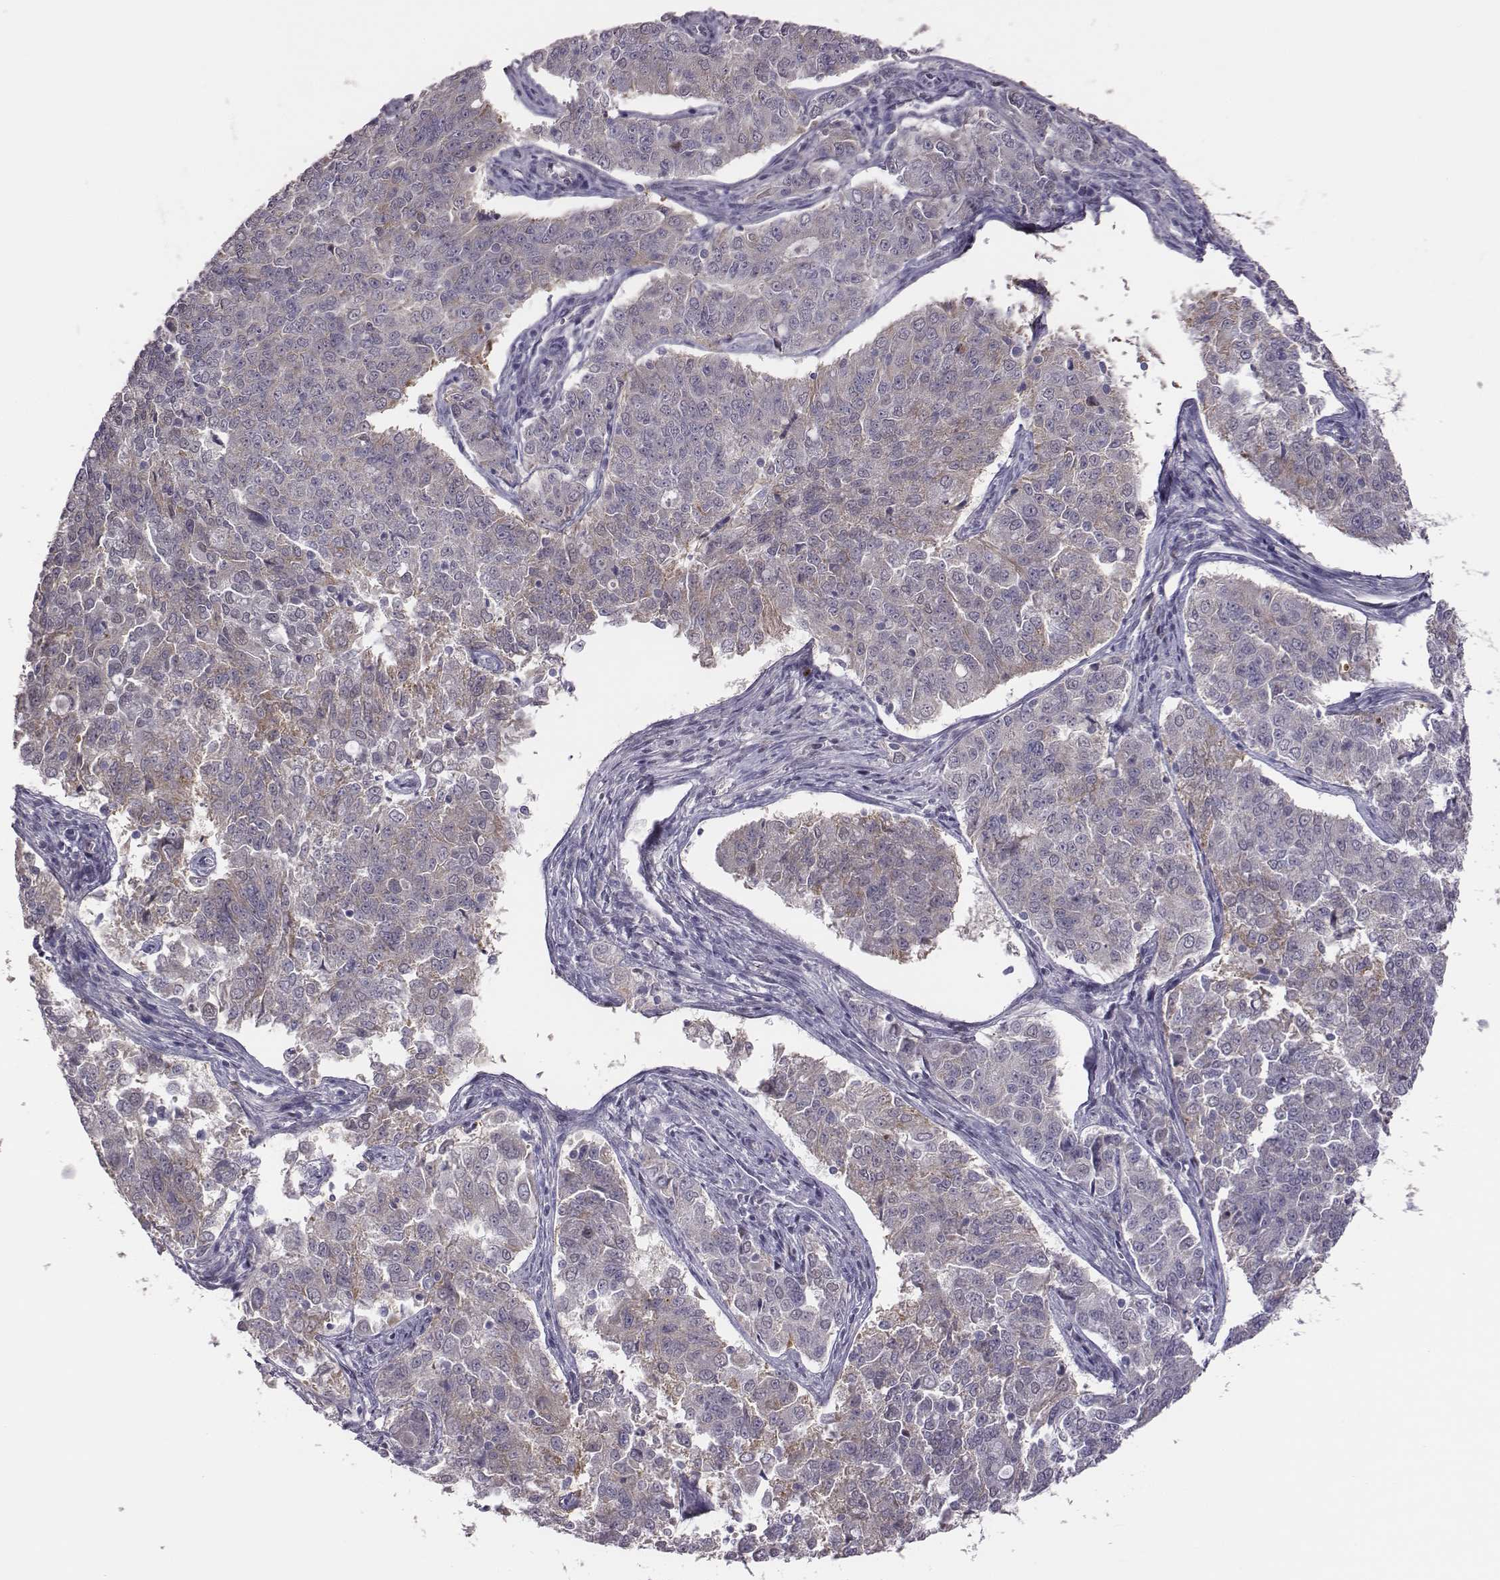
{"staining": {"intensity": "weak", "quantity": "<25%", "location": "cytoplasmic/membranous"}, "tissue": "endometrial cancer", "cell_type": "Tumor cells", "image_type": "cancer", "snomed": [{"axis": "morphology", "description": "Adenocarcinoma, NOS"}, {"axis": "topography", "description": "Endometrium"}], "caption": "IHC image of neoplastic tissue: human adenocarcinoma (endometrial) stained with DAB (3,3'-diaminobenzidine) demonstrates no significant protein expression in tumor cells.", "gene": "KMO", "patient": {"sex": "female", "age": 43}}